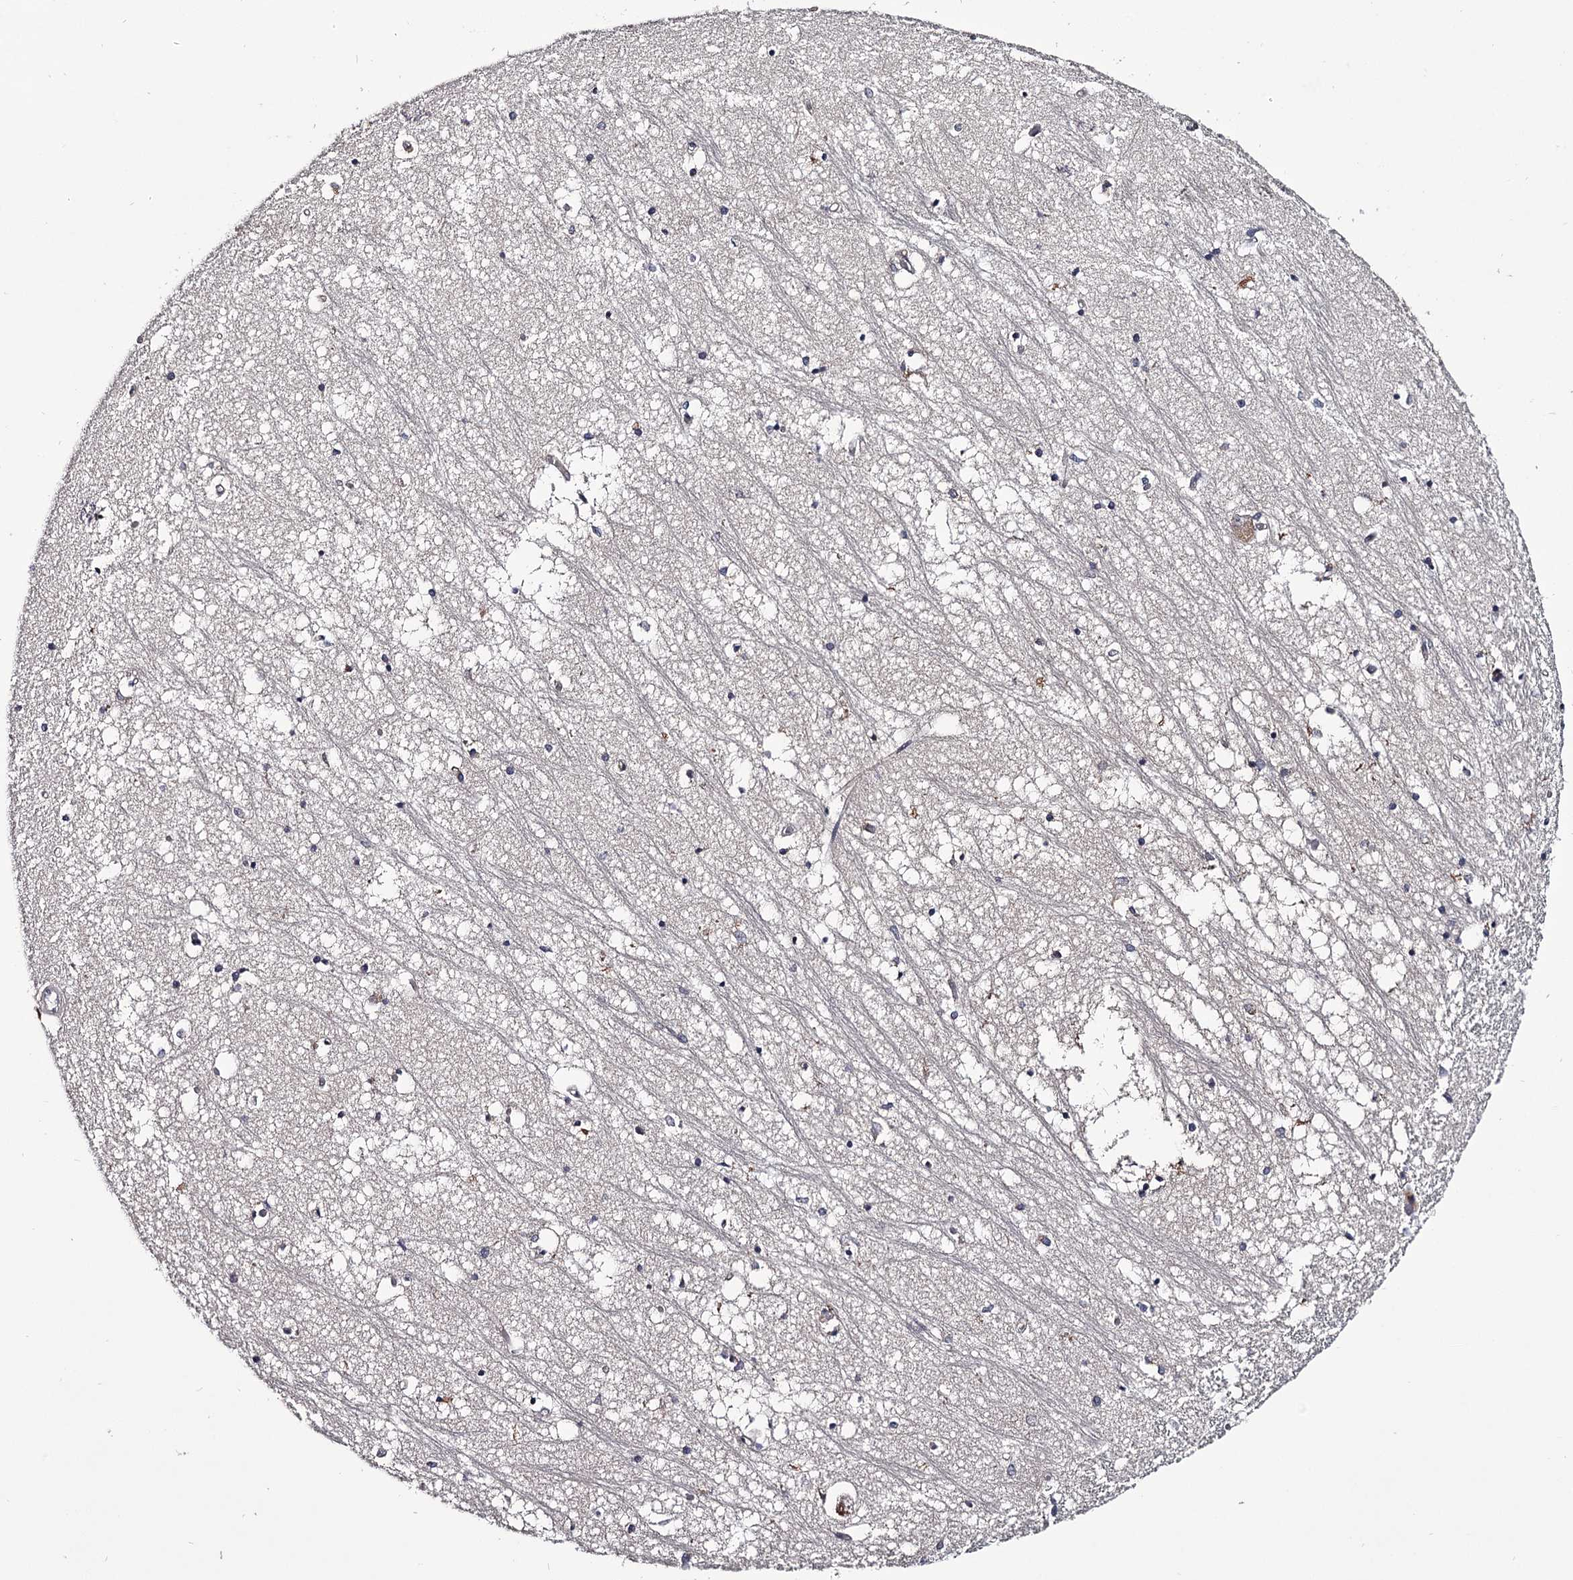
{"staining": {"intensity": "negative", "quantity": "none", "location": "none"}, "tissue": "hippocampus", "cell_type": "Glial cells", "image_type": "normal", "snomed": [{"axis": "morphology", "description": "Normal tissue, NOS"}, {"axis": "topography", "description": "Hippocampus"}], "caption": "DAB immunohistochemical staining of normal hippocampus reveals no significant positivity in glial cells.", "gene": "GSTO1", "patient": {"sex": "male", "age": 70}}